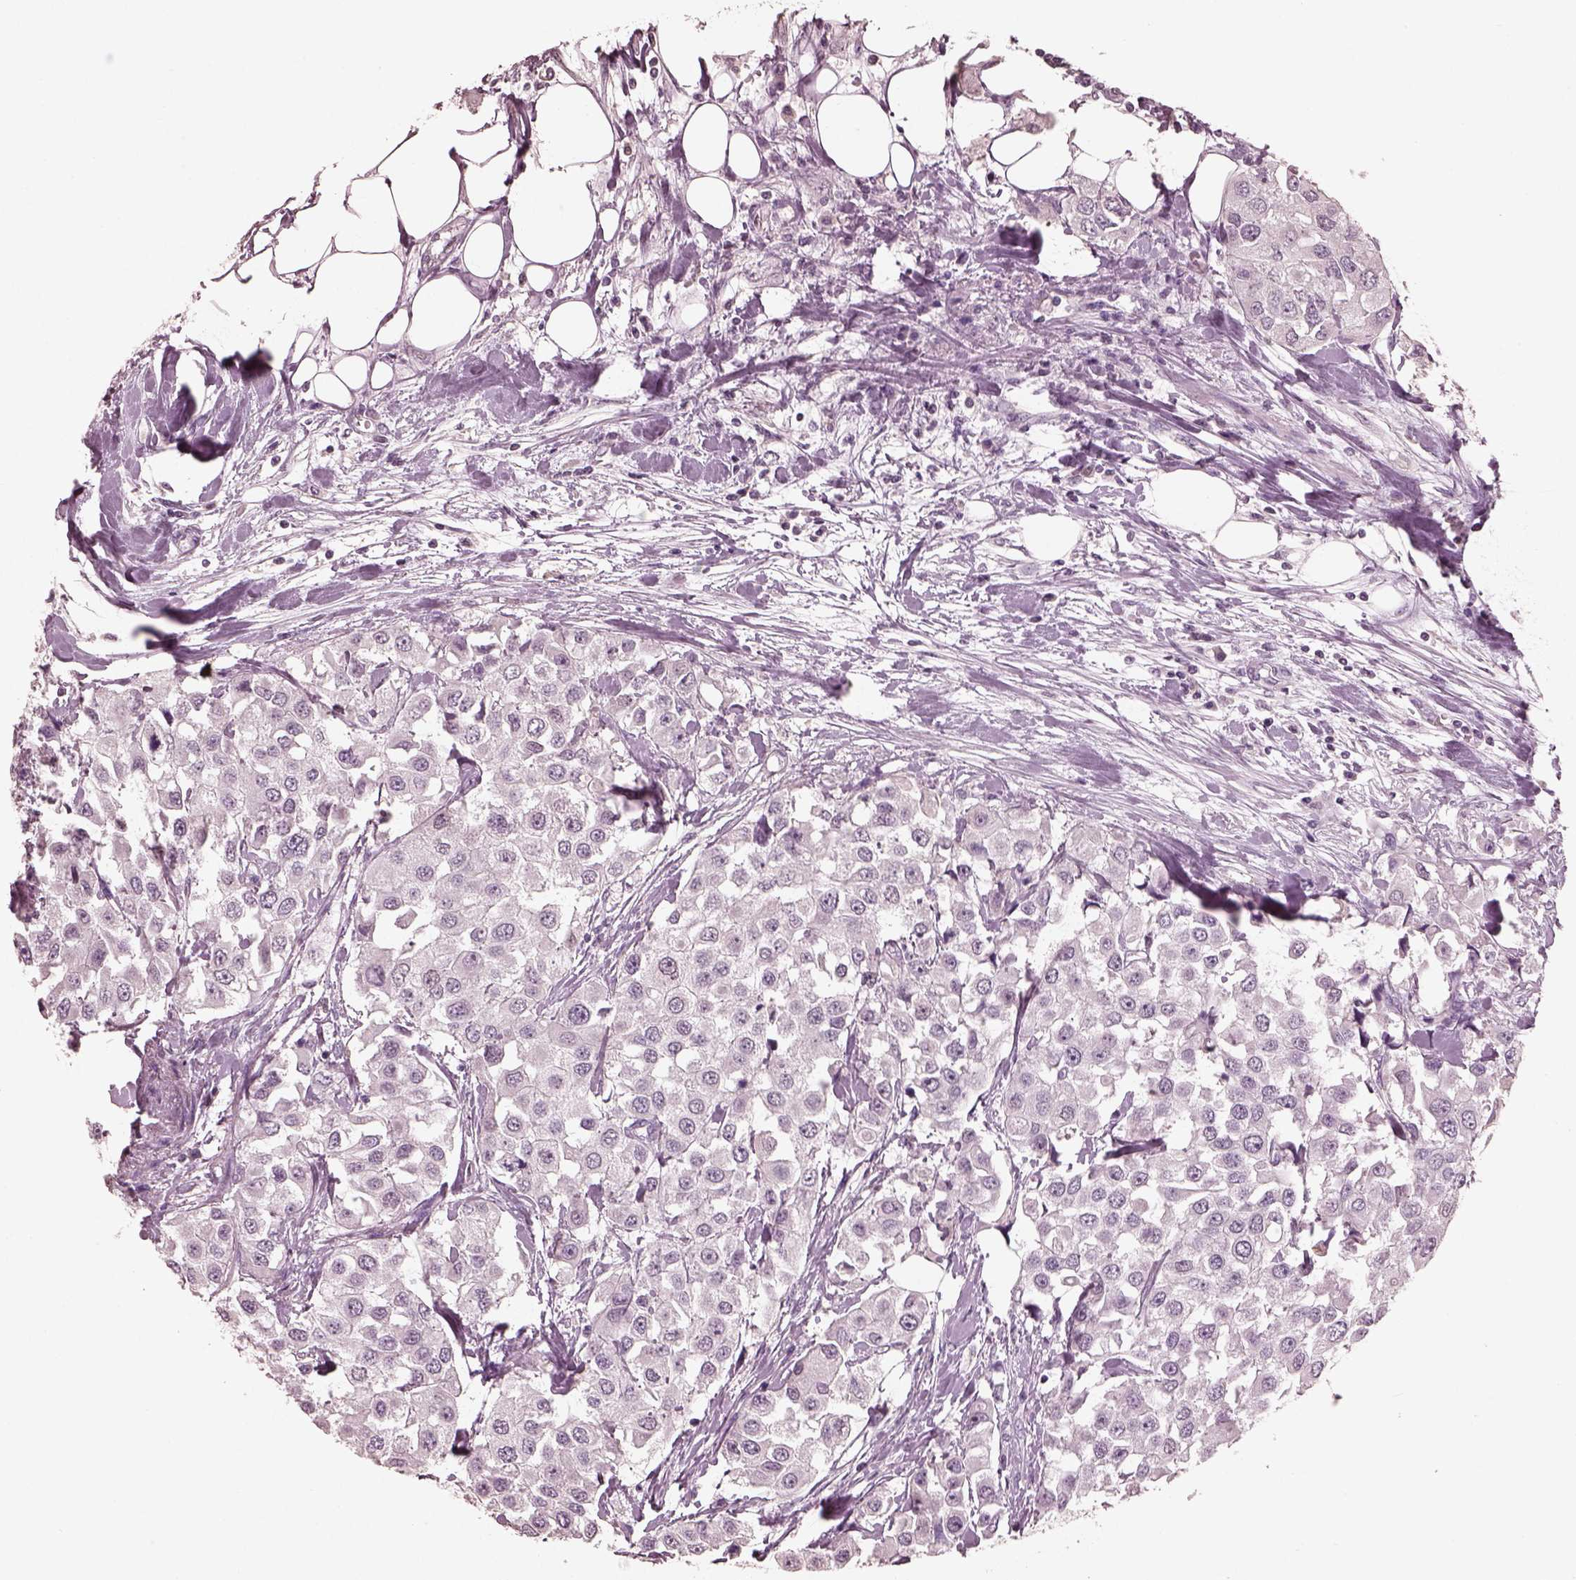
{"staining": {"intensity": "negative", "quantity": "none", "location": "none"}, "tissue": "urothelial cancer", "cell_type": "Tumor cells", "image_type": "cancer", "snomed": [{"axis": "morphology", "description": "Urothelial carcinoma, High grade"}, {"axis": "topography", "description": "Urinary bladder"}], "caption": "High-grade urothelial carcinoma was stained to show a protein in brown. There is no significant staining in tumor cells.", "gene": "TSKS", "patient": {"sex": "female", "age": 64}}